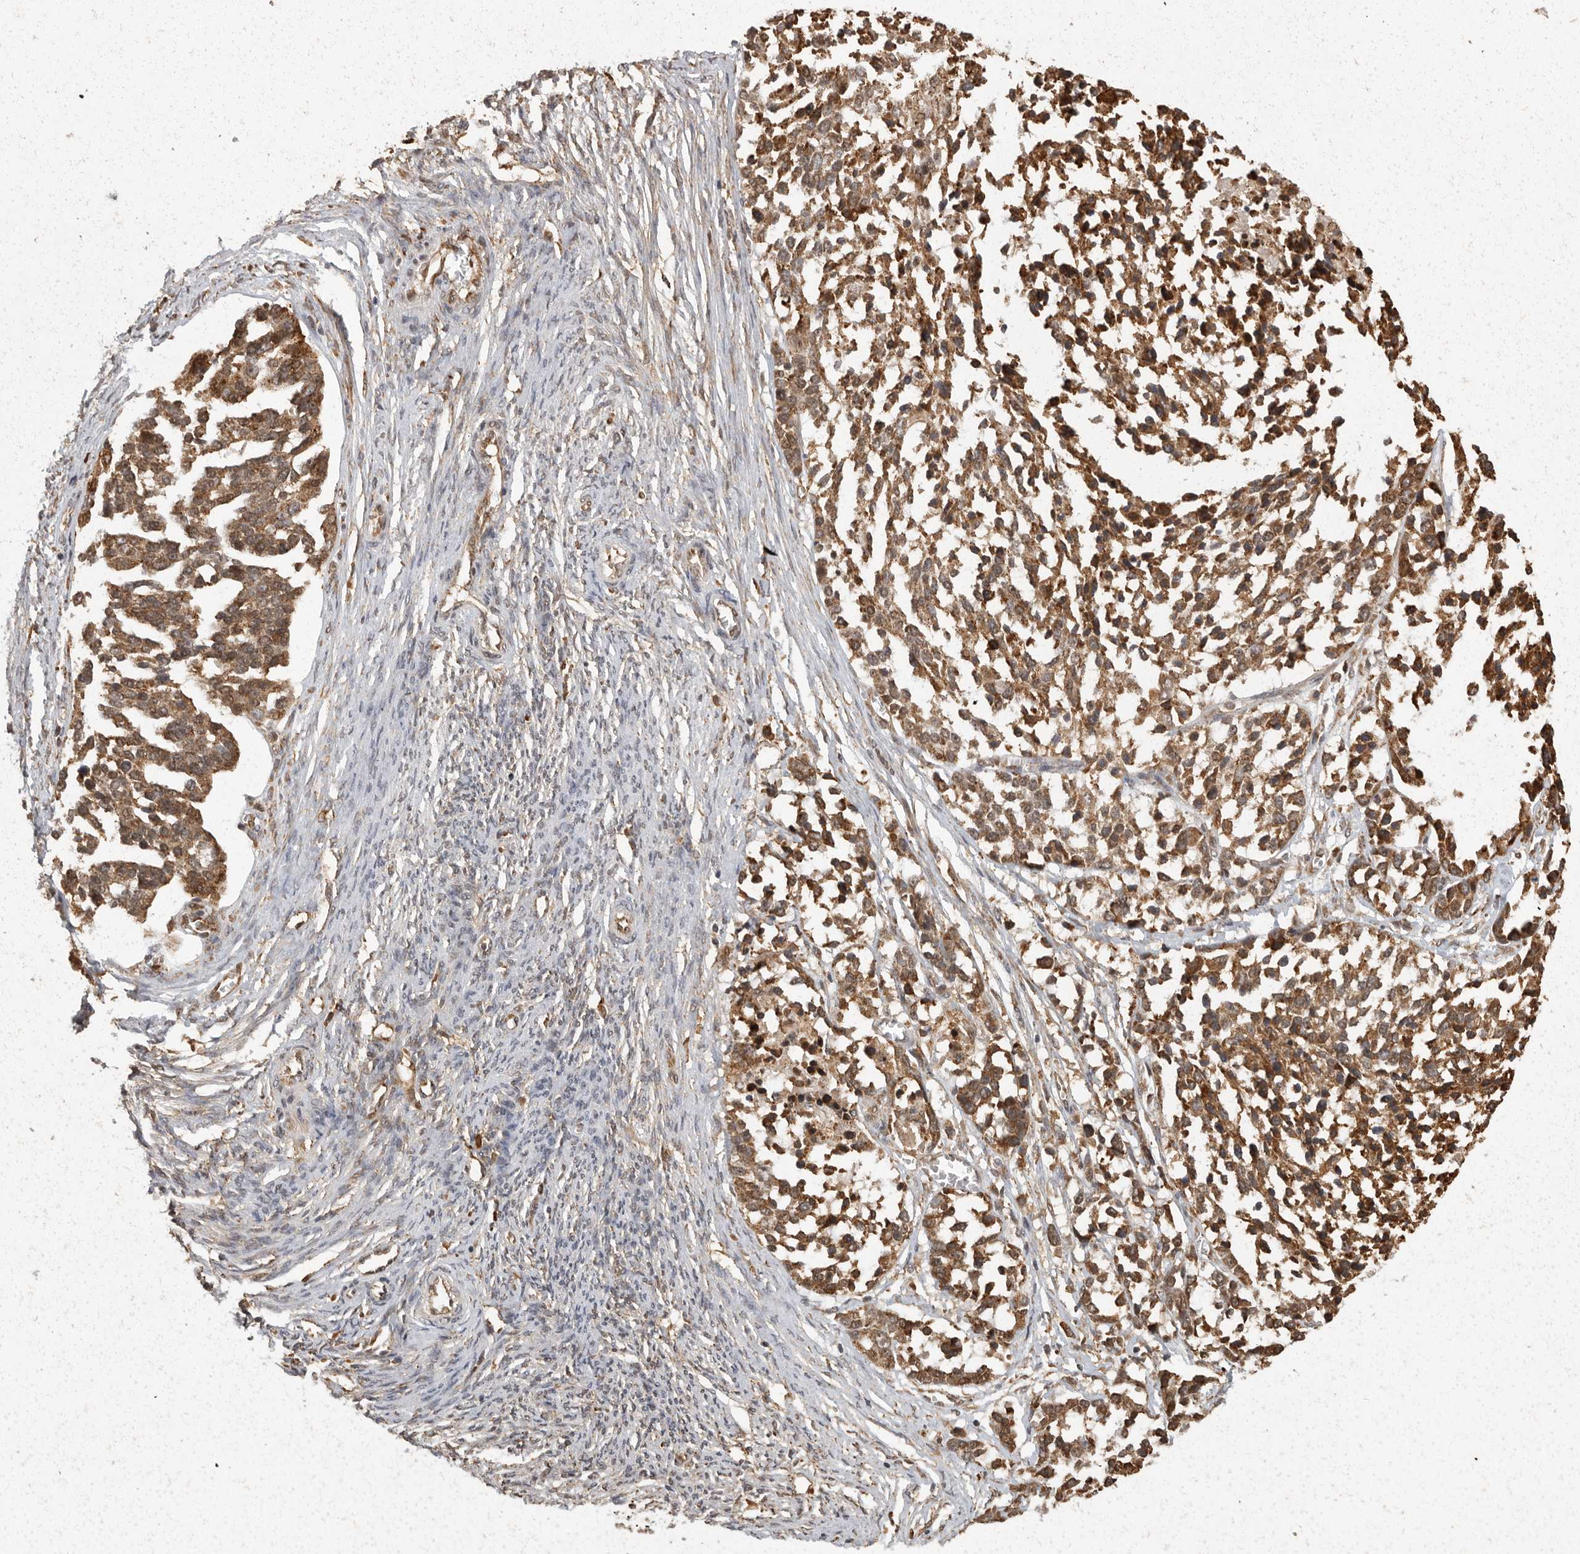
{"staining": {"intensity": "moderate", "quantity": ">75%", "location": "cytoplasmic/membranous"}, "tissue": "ovarian cancer", "cell_type": "Tumor cells", "image_type": "cancer", "snomed": [{"axis": "morphology", "description": "Cystadenocarcinoma, serous, NOS"}, {"axis": "topography", "description": "Ovary"}], "caption": "Approximately >75% of tumor cells in serous cystadenocarcinoma (ovarian) reveal moderate cytoplasmic/membranous protein staining as visualized by brown immunohistochemical staining.", "gene": "ZNF83", "patient": {"sex": "female", "age": 44}}